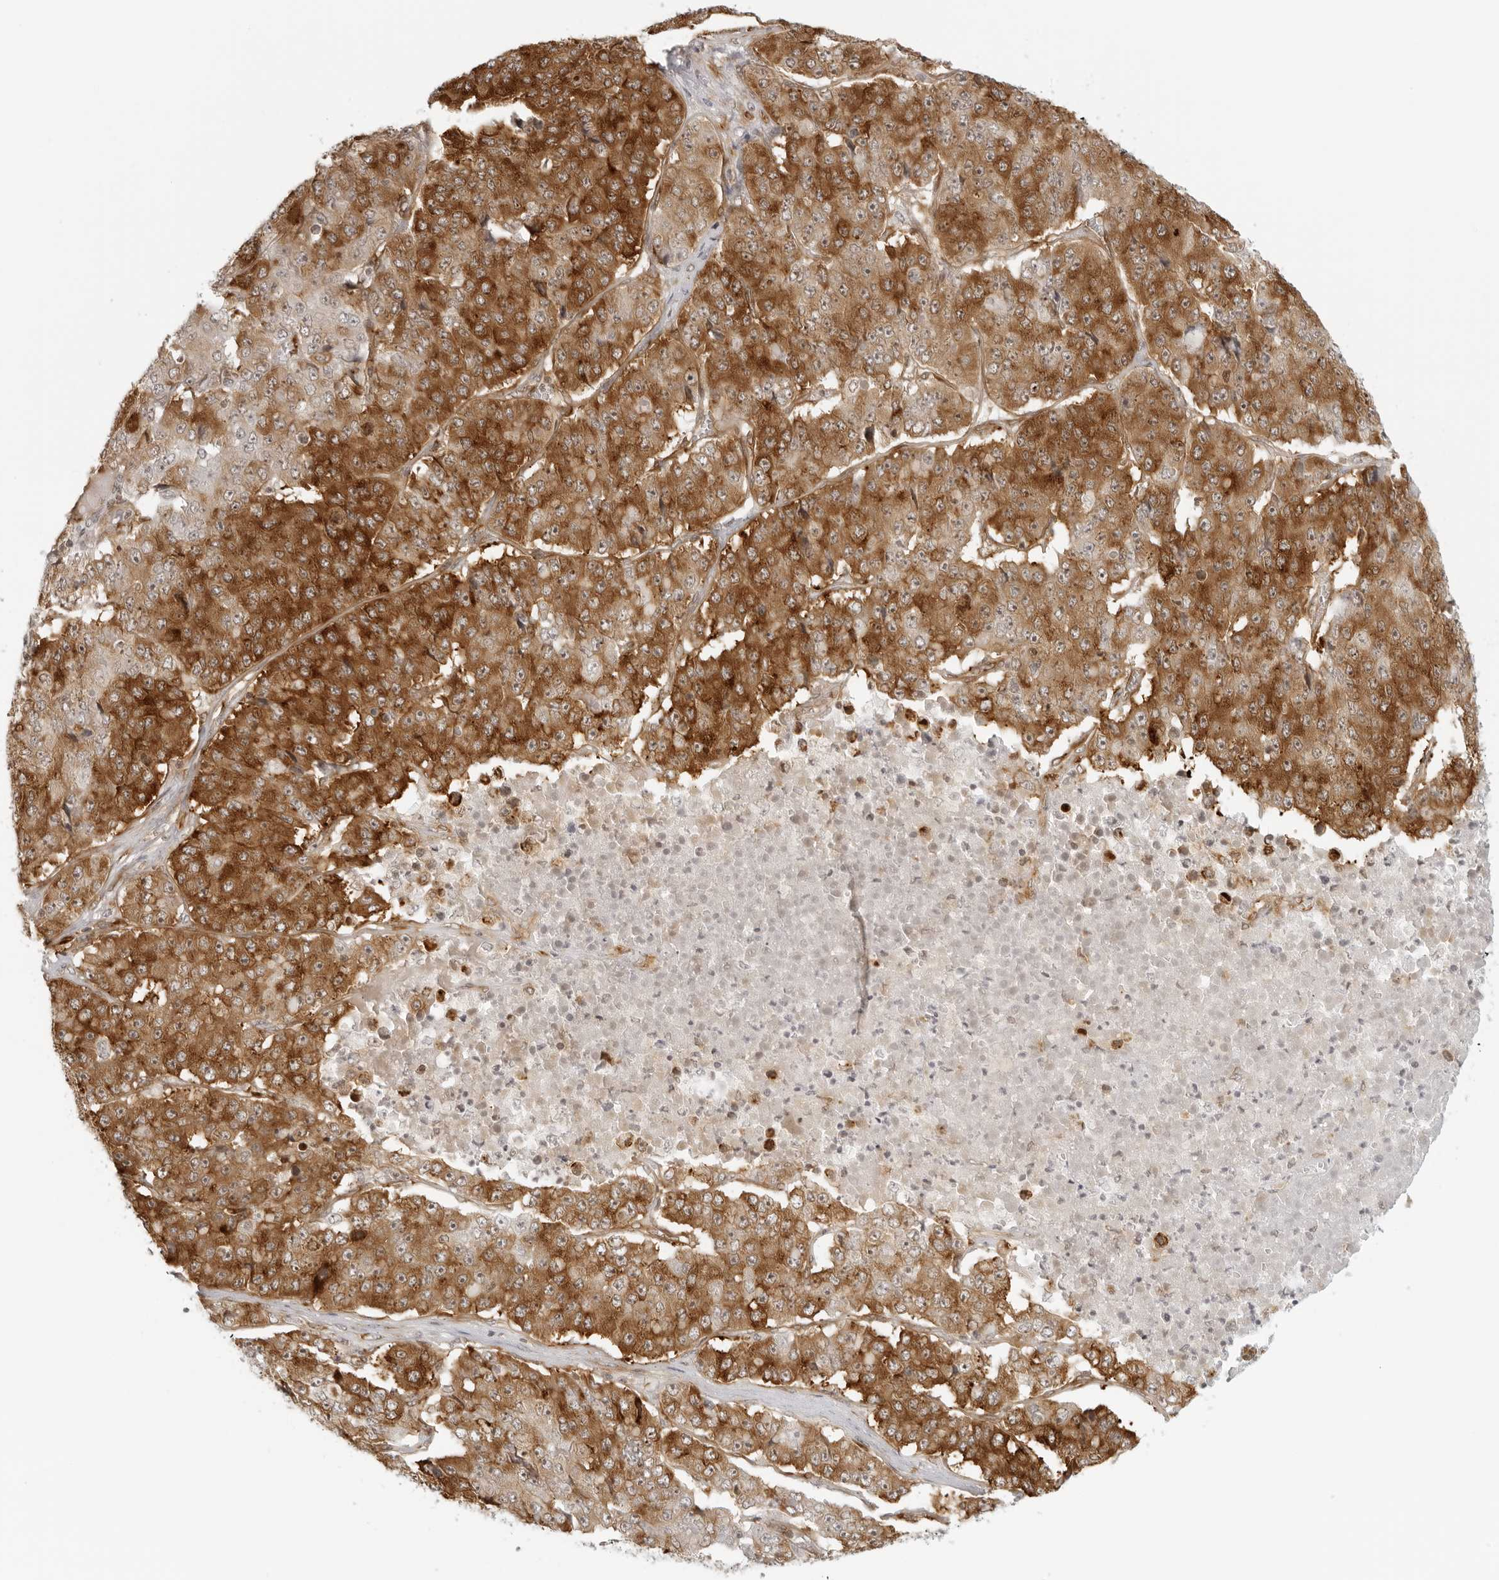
{"staining": {"intensity": "strong", "quantity": ">75%", "location": "cytoplasmic/membranous"}, "tissue": "pancreatic cancer", "cell_type": "Tumor cells", "image_type": "cancer", "snomed": [{"axis": "morphology", "description": "Adenocarcinoma, NOS"}, {"axis": "topography", "description": "Pancreas"}], "caption": "Protein expression analysis of pancreatic cancer (adenocarcinoma) shows strong cytoplasmic/membranous expression in approximately >75% of tumor cells.", "gene": "EIF4G1", "patient": {"sex": "male", "age": 50}}